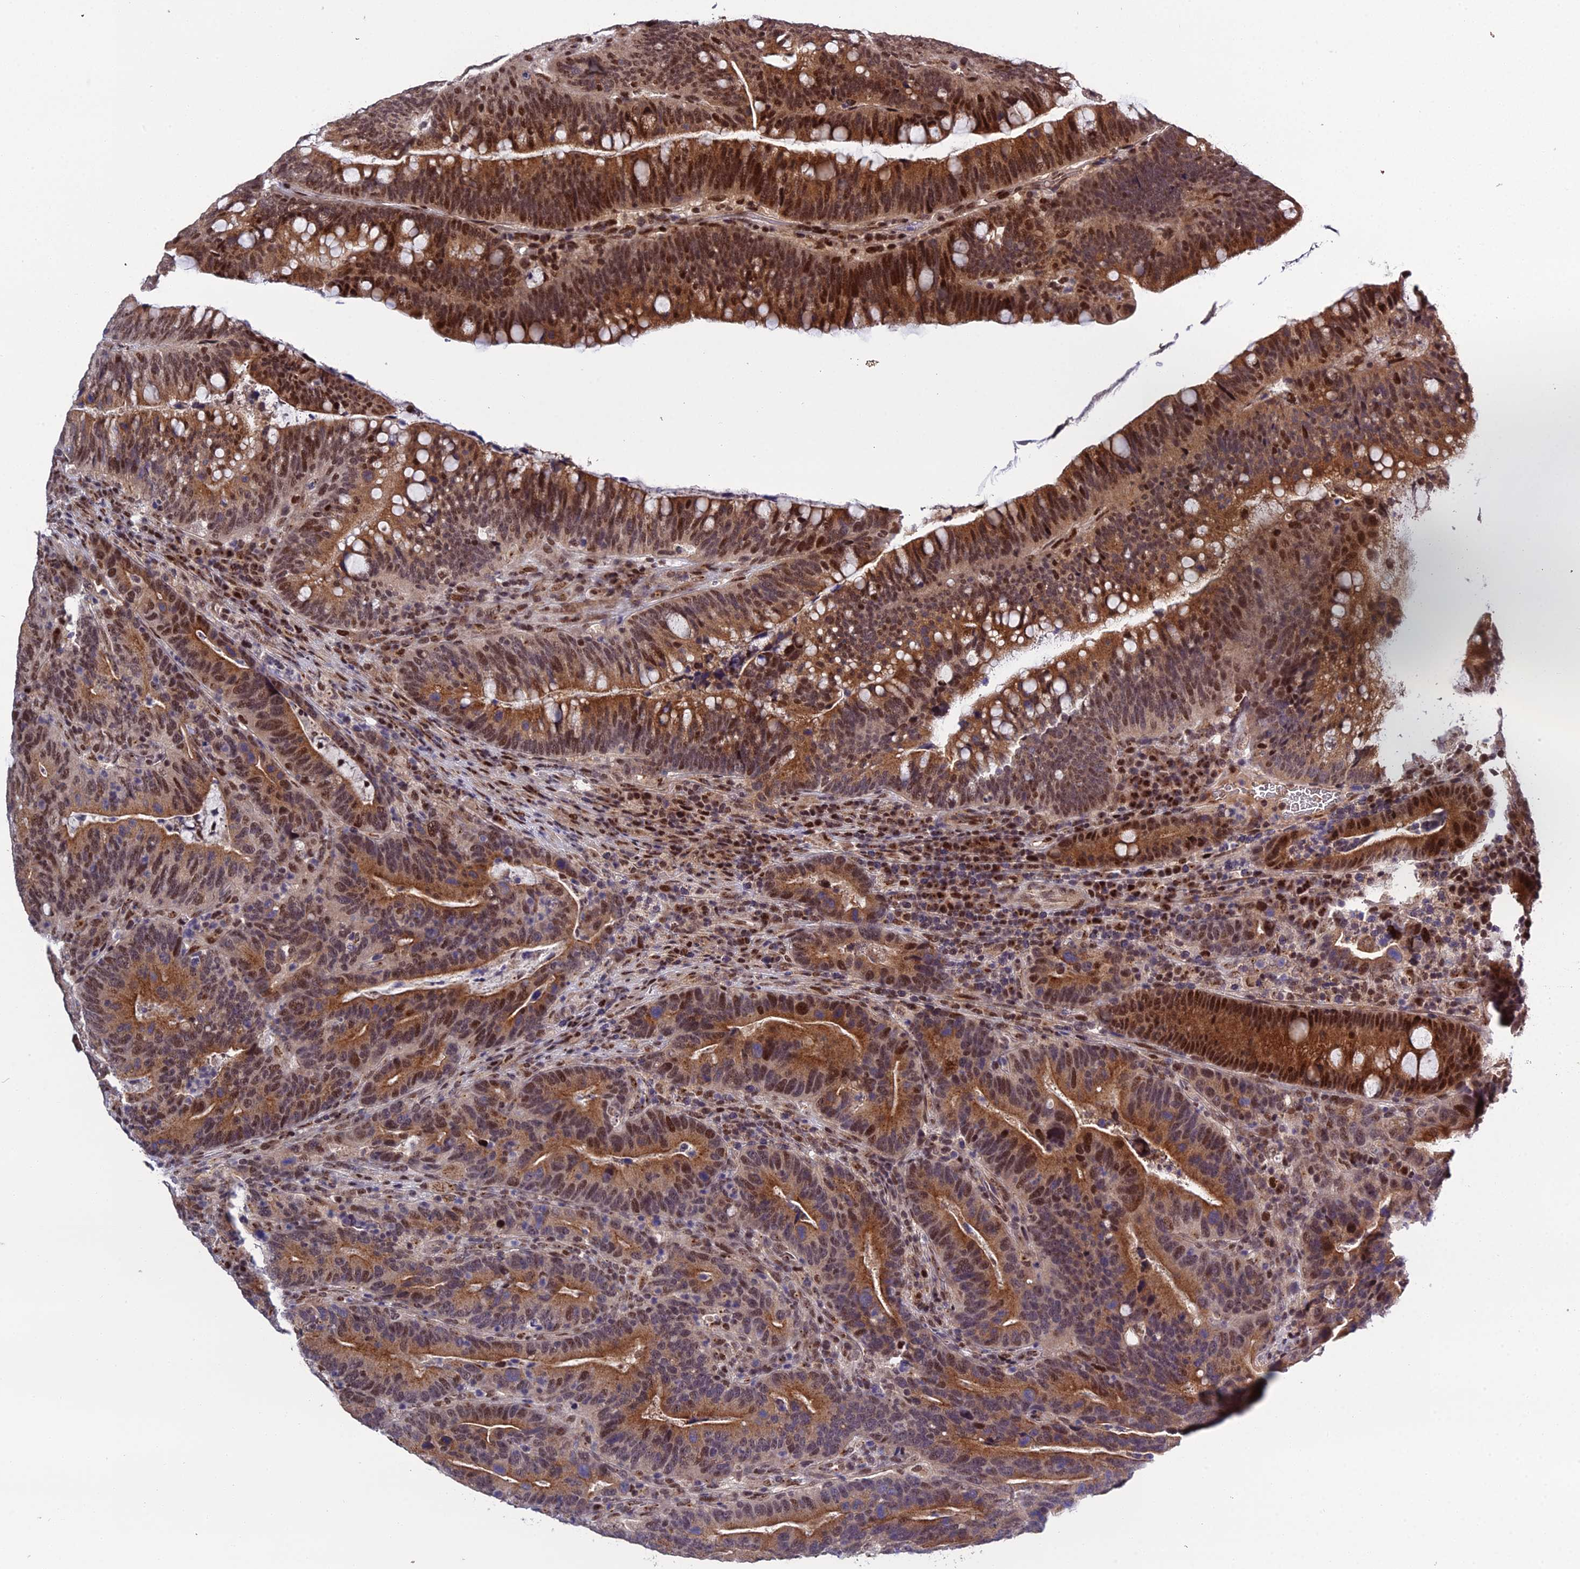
{"staining": {"intensity": "strong", "quantity": ">75%", "location": "cytoplasmic/membranous,nuclear"}, "tissue": "colorectal cancer", "cell_type": "Tumor cells", "image_type": "cancer", "snomed": [{"axis": "morphology", "description": "Adenocarcinoma, NOS"}, {"axis": "topography", "description": "Colon"}], "caption": "This histopathology image shows IHC staining of human colorectal cancer, with high strong cytoplasmic/membranous and nuclear staining in approximately >75% of tumor cells.", "gene": "ARL2", "patient": {"sex": "female", "age": 66}}